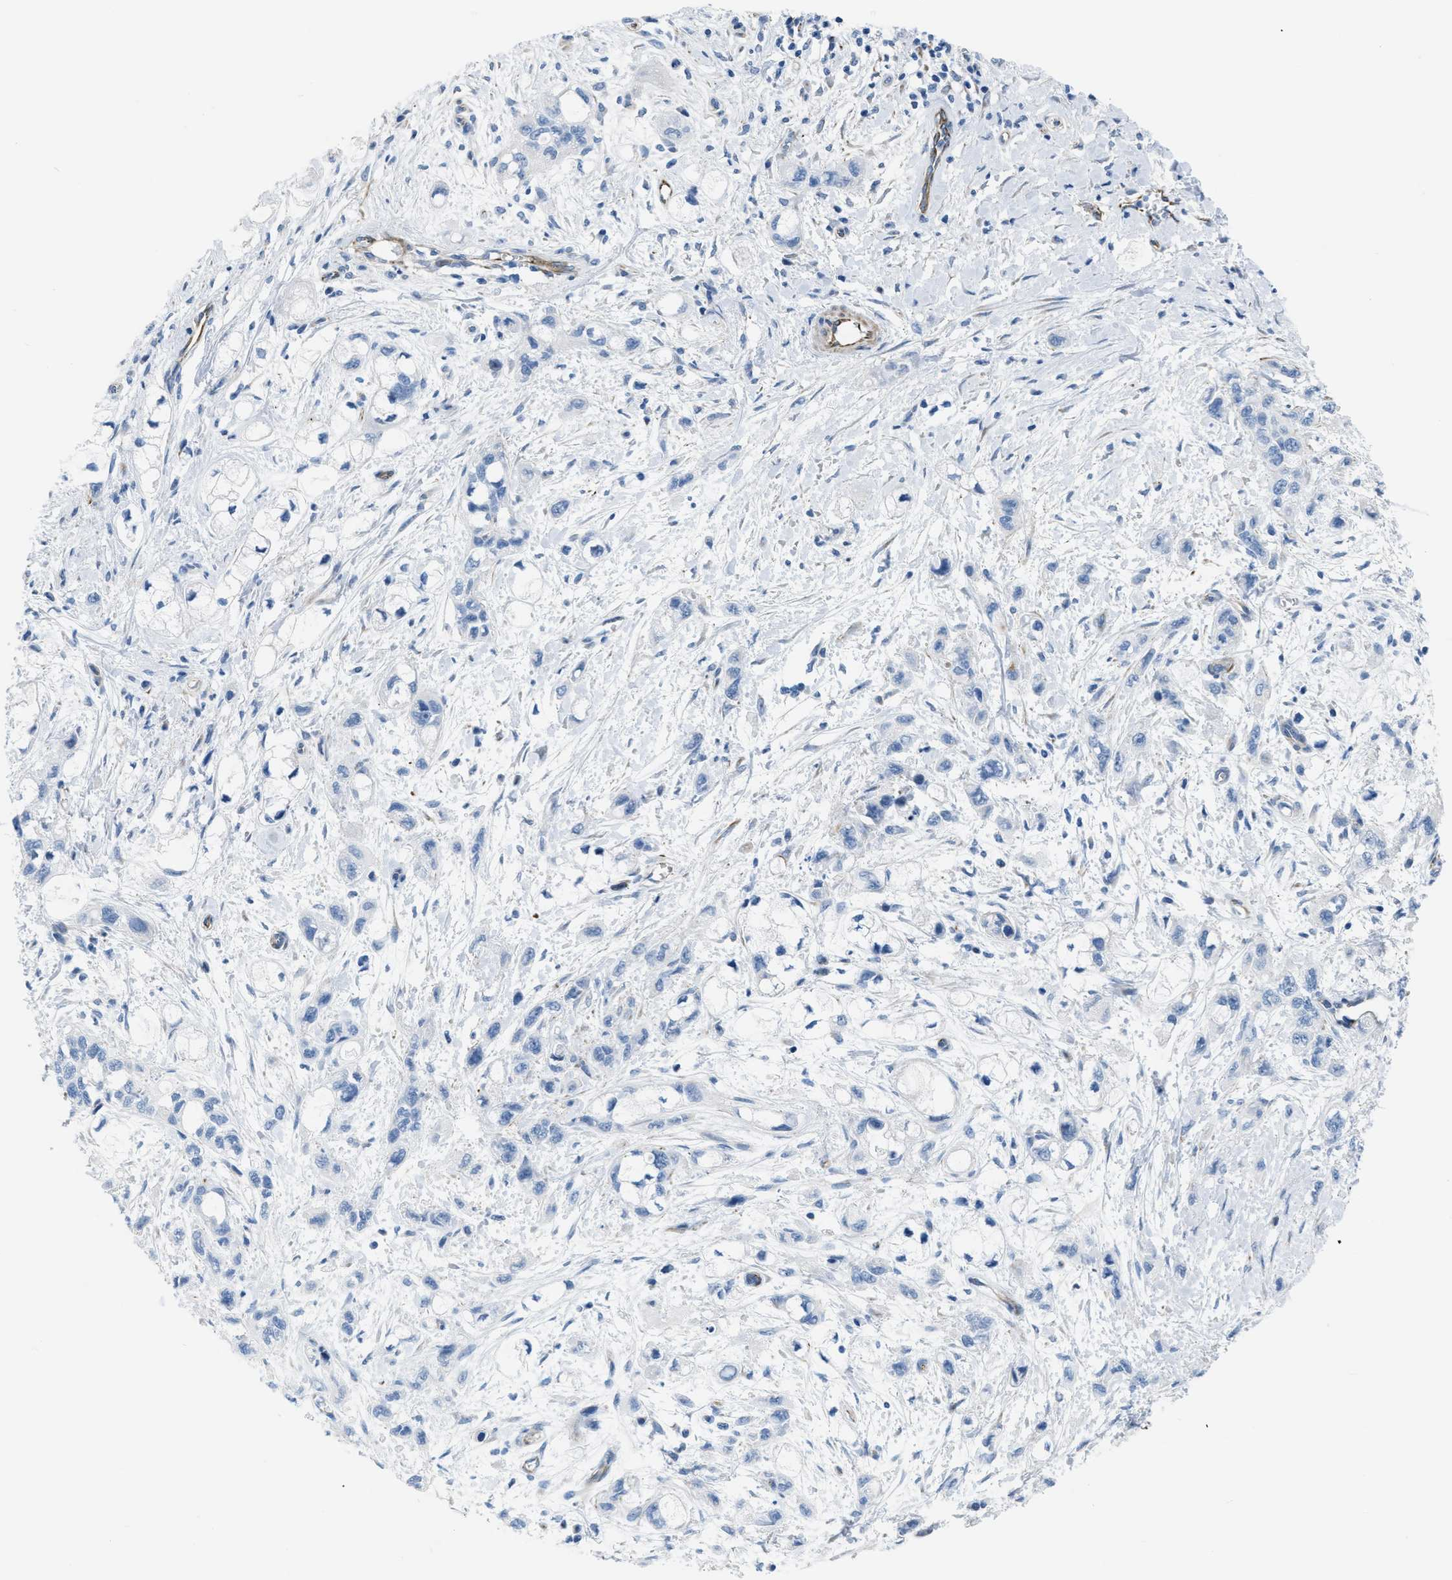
{"staining": {"intensity": "negative", "quantity": "none", "location": "none"}, "tissue": "pancreatic cancer", "cell_type": "Tumor cells", "image_type": "cancer", "snomed": [{"axis": "morphology", "description": "Adenocarcinoma, NOS"}, {"axis": "topography", "description": "Pancreas"}], "caption": "Human pancreatic adenocarcinoma stained for a protein using immunohistochemistry displays no staining in tumor cells.", "gene": "SLC12A1", "patient": {"sex": "male", "age": 74}}